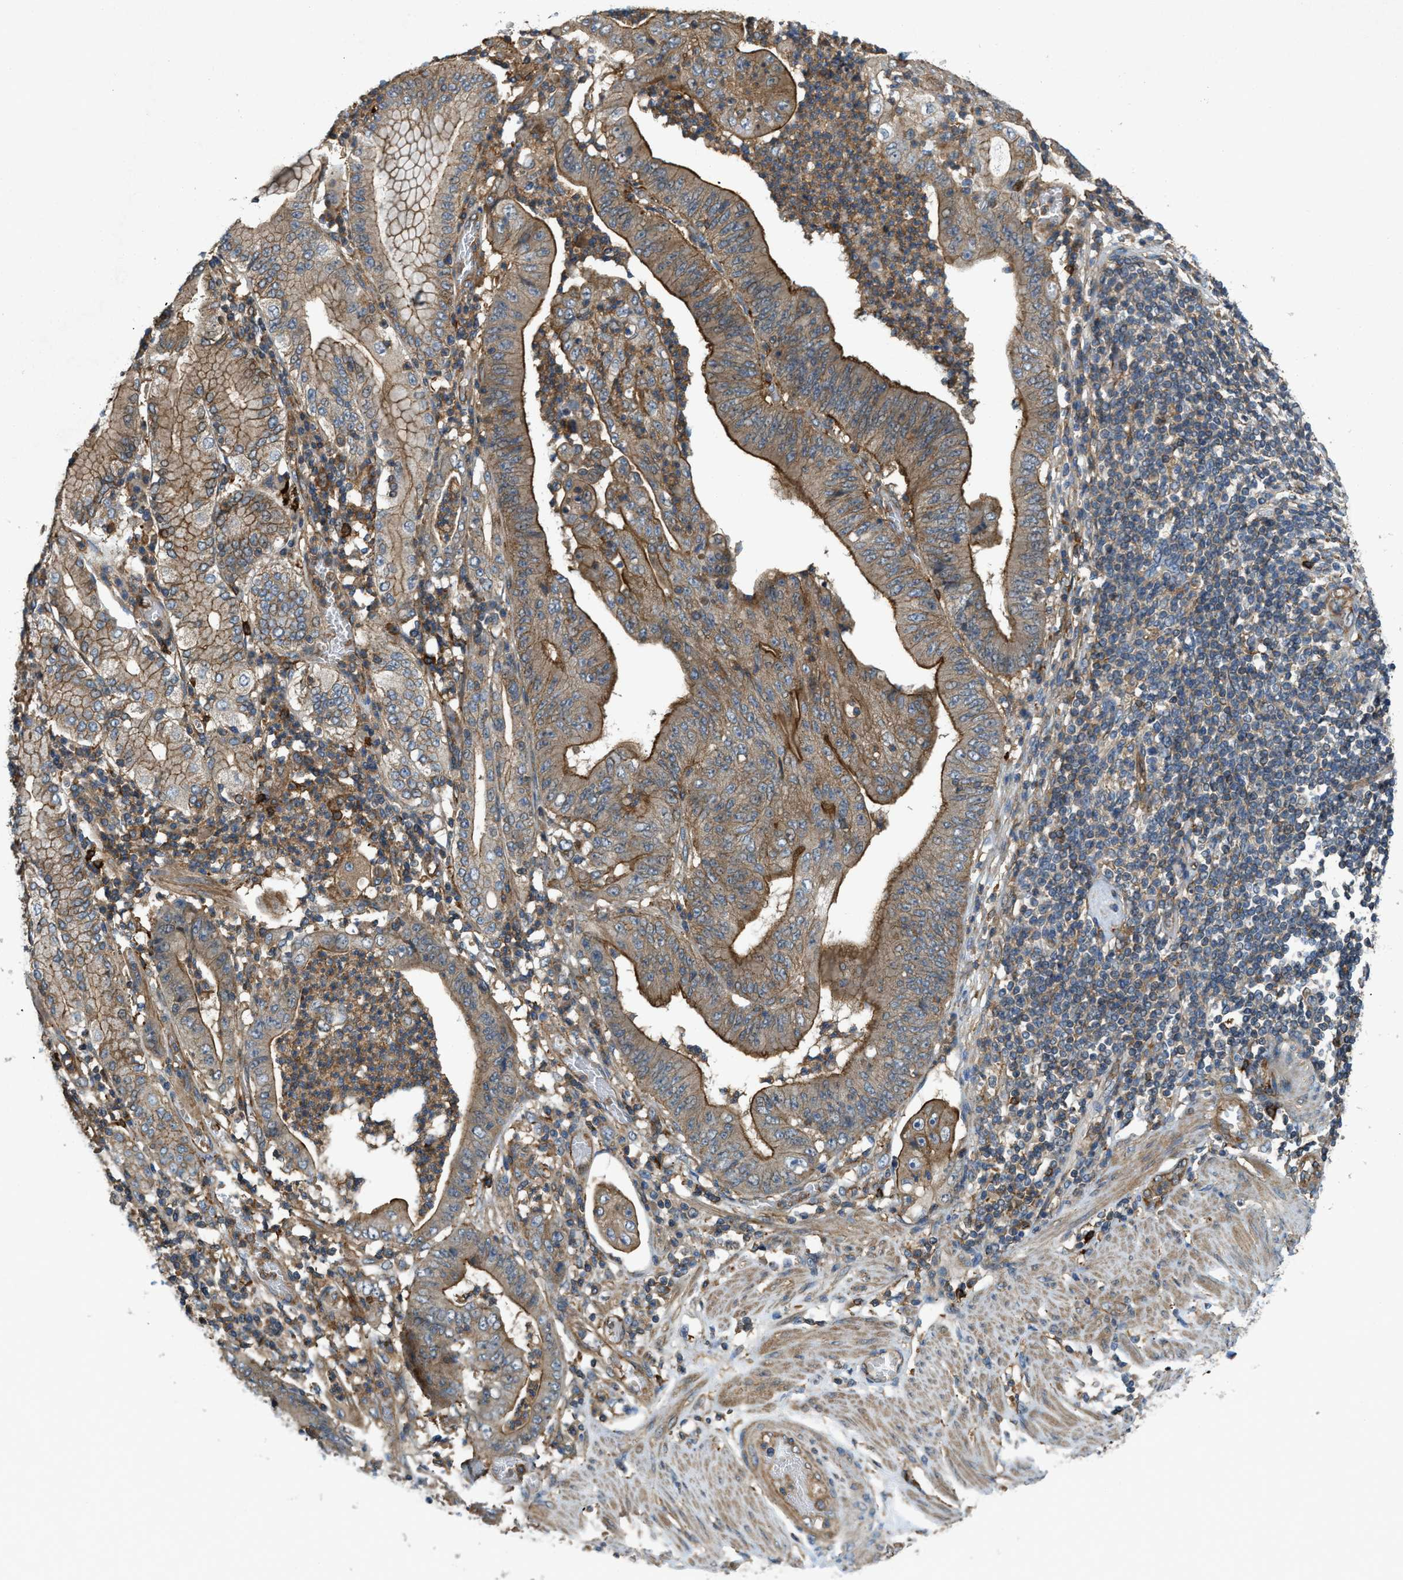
{"staining": {"intensity": "moderate", "quantity": ">75%", "location": "cytoplasmic/membranous"}, "tissue": "stomach cancer", "cell_type": "Tumor cells", "image_type": "cancer", "snomed": [{"axis": "morphology", "description": "Adenocarcinoma, NOS"}, {"axis": "topography", "description": "Stomach"}], "caption": "Brown immunohistochemical staining in adenocarcinoma (stomach) exhibits moderate cytoplasmic/membranous expression in approximately >75% of tumor cells.", "gene": "BAG4", "patient": {"sex": "female", "age": 73}}